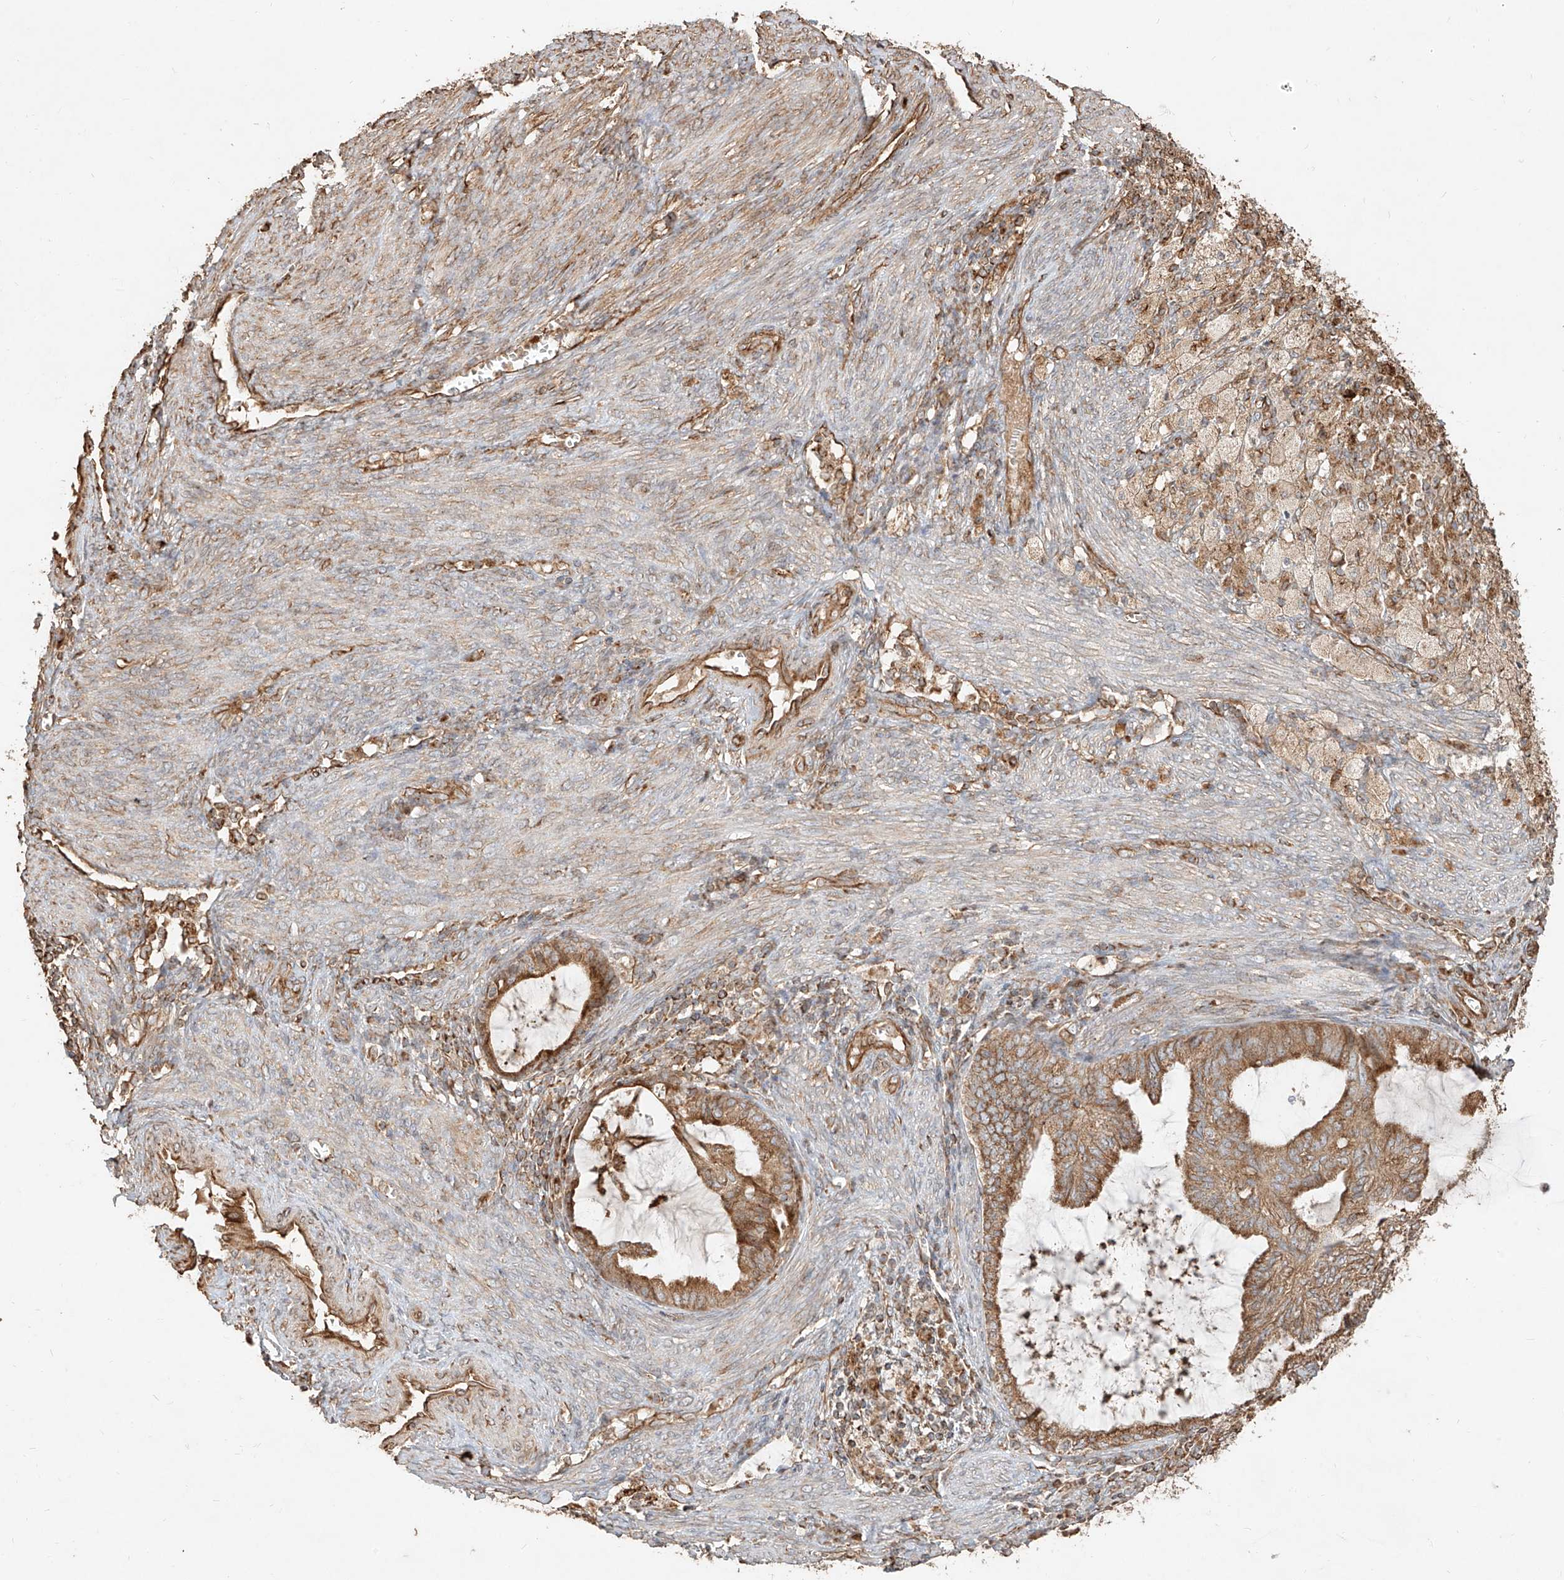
{"staining": {"intensity": "moderate", "quantity": ">75%", "location": "cytoplasmic/membranous"}, "tissue": "cervical cancer", "cell_type": "Tumor cells", "image_type": "cancer", "snomed": [{"axis": "morphology", "description": "Normal tissue, NOS"}, {"axis": "morphology", "description": "Adenocarcinoma, NOS"}, {"axis": "topography", "description": "Cervix"}, {"axis": "topography", "description": "Endometrium"}], "caption": "Brown immunohistochemical staining in human cervical adenocarcinoma shows moderate cytoplasmic/membranous positivity in approximately >75% of tumor cells.", "gene": "EFNB1", "patient": {"sex": "female", "age": 86}}